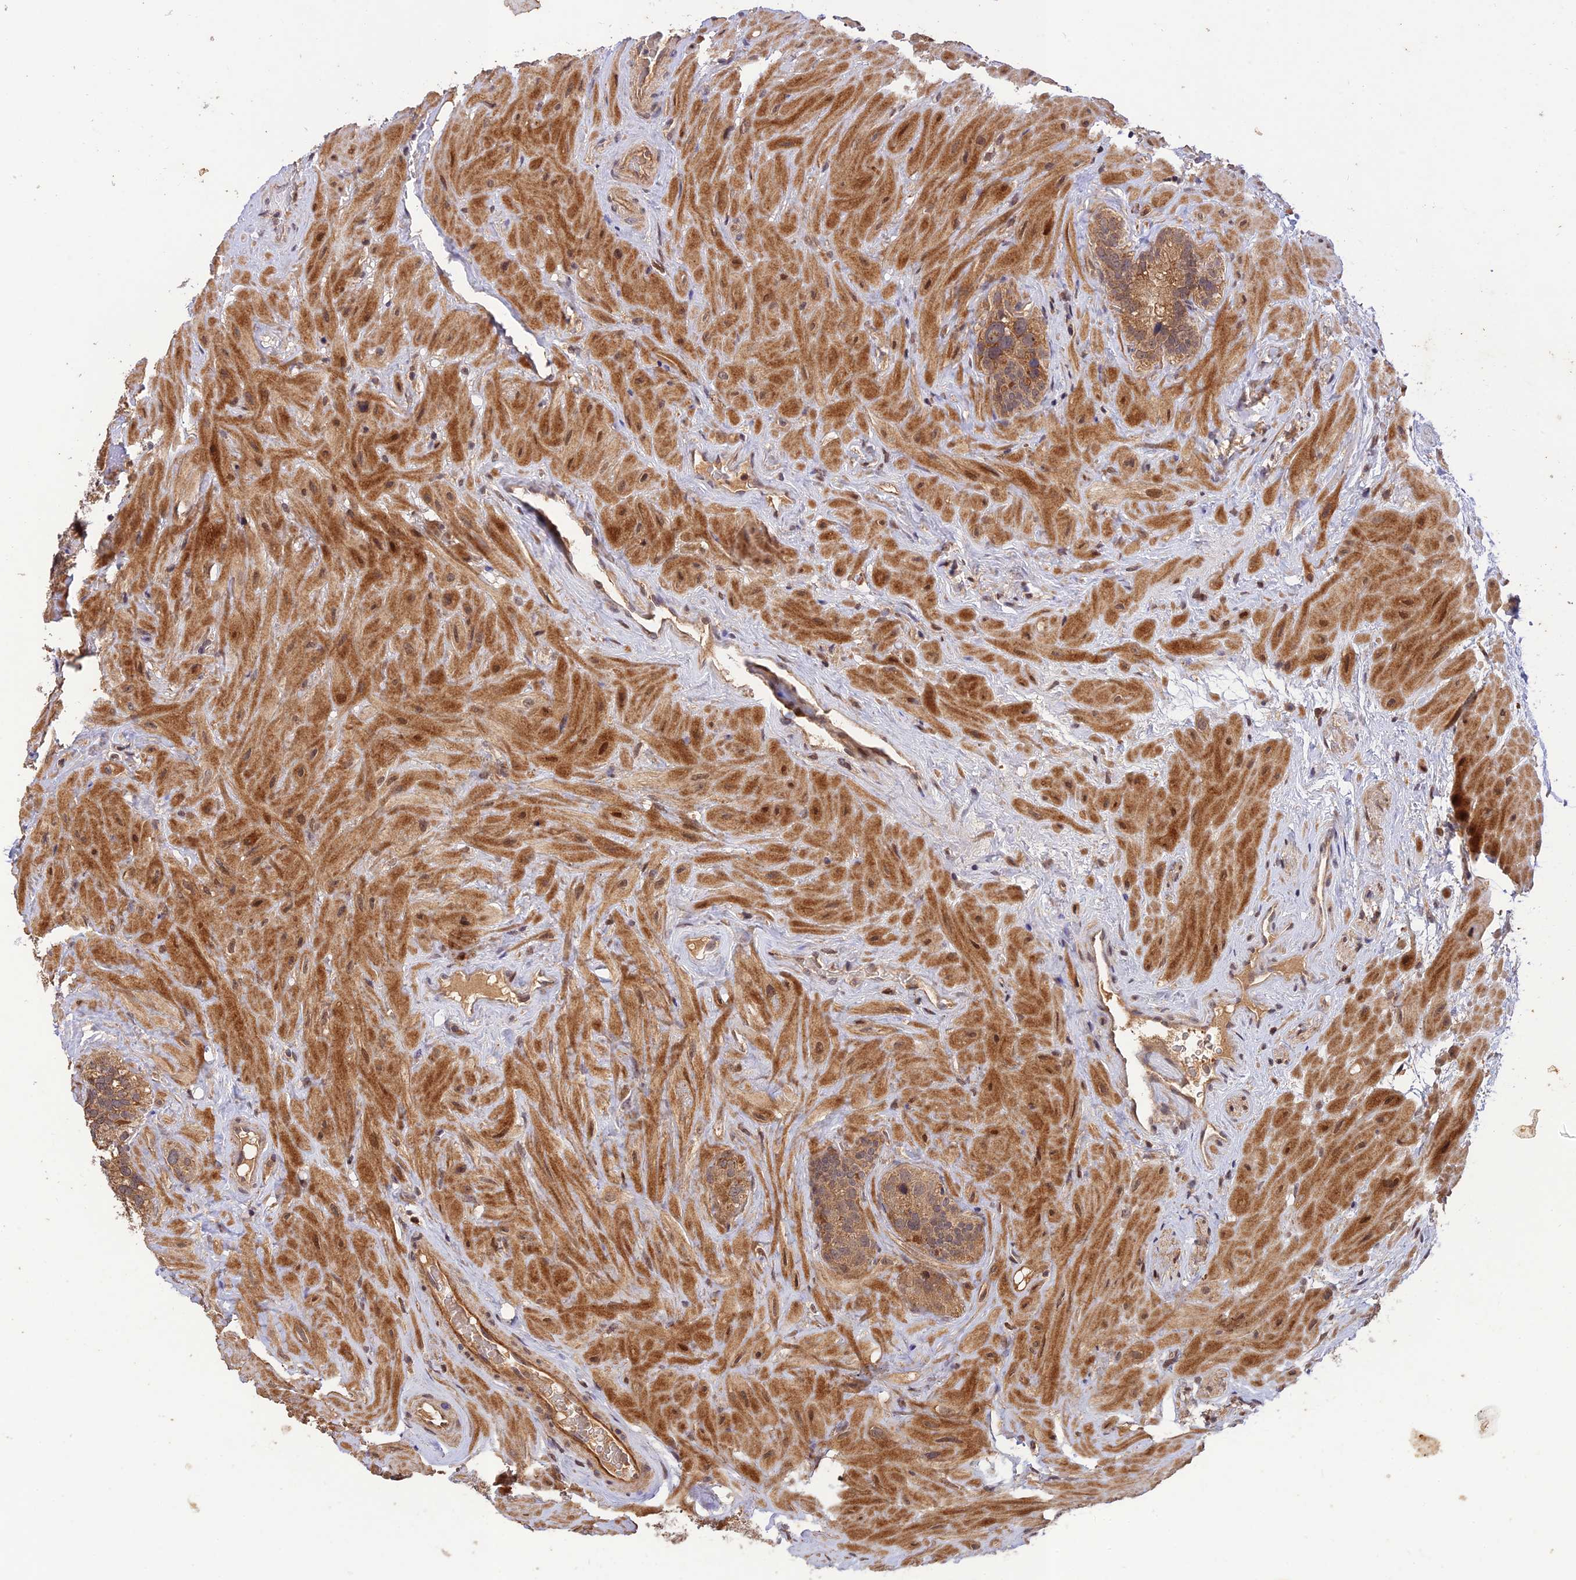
{"staining": {"intensity": "strong", "quantity": ">75%", "location": "cytoplasmic/membranous"}, "tissue": "seminal vesicle", "cell_type": "Glandular cells", "image_type": "normal", "snomed": [{"axis": "morphology", "description": "Normal tissue, NOS"}, {"axis": "topography", "description": "Prostate"}, {"axis": "topography", "description": "Seminal veicle"}], "caption": "Strong cytoplasmic/membranous staining is identified in approximately >75% of glandular cells in normal seminal vesicle. (DAB (3,3'-diaminobenzidine) IHC with brightfield microscopy, high magnification).", "gene": "REV1", "patient": {"sex": "male", "age": 68}}